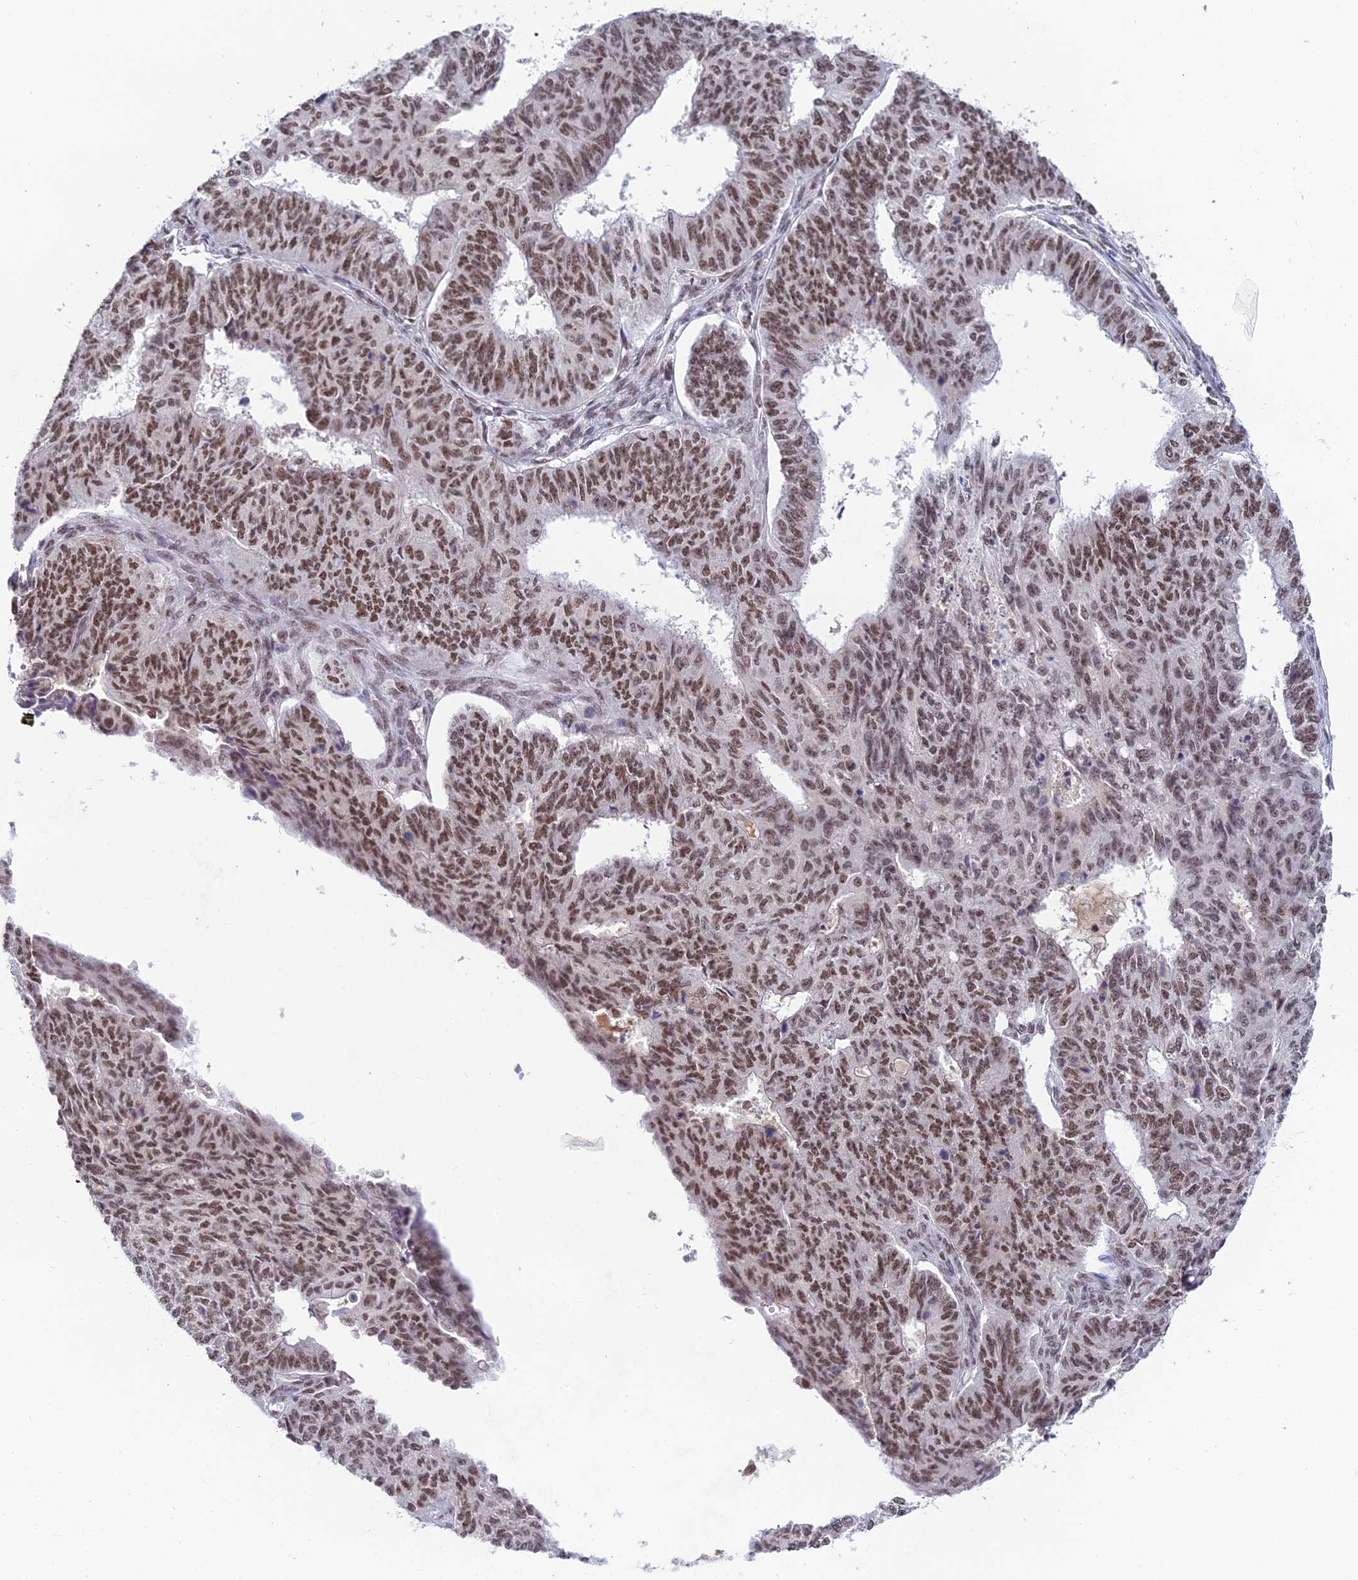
{"staining": {"intensity": "strong", "quantity": ">75%", "location": "nuclear"}, "tissue": "endometrial cancer", "cell_type": "Tumor cells", "image_type": "cancer", "snomed": [{"axis": "morphology", "description": "Adenocarcinoma, NOS"}, {"axis": "topography", "description": "Endometrium"}], "caption": "An image showing strong nuclear positivity in about >75% of tumor cells in endometrial cancer, as visualized by brown immunohistochemical staining.", "gene": "EXOSC3", "patient": {"sex": "female", "age": 32}}